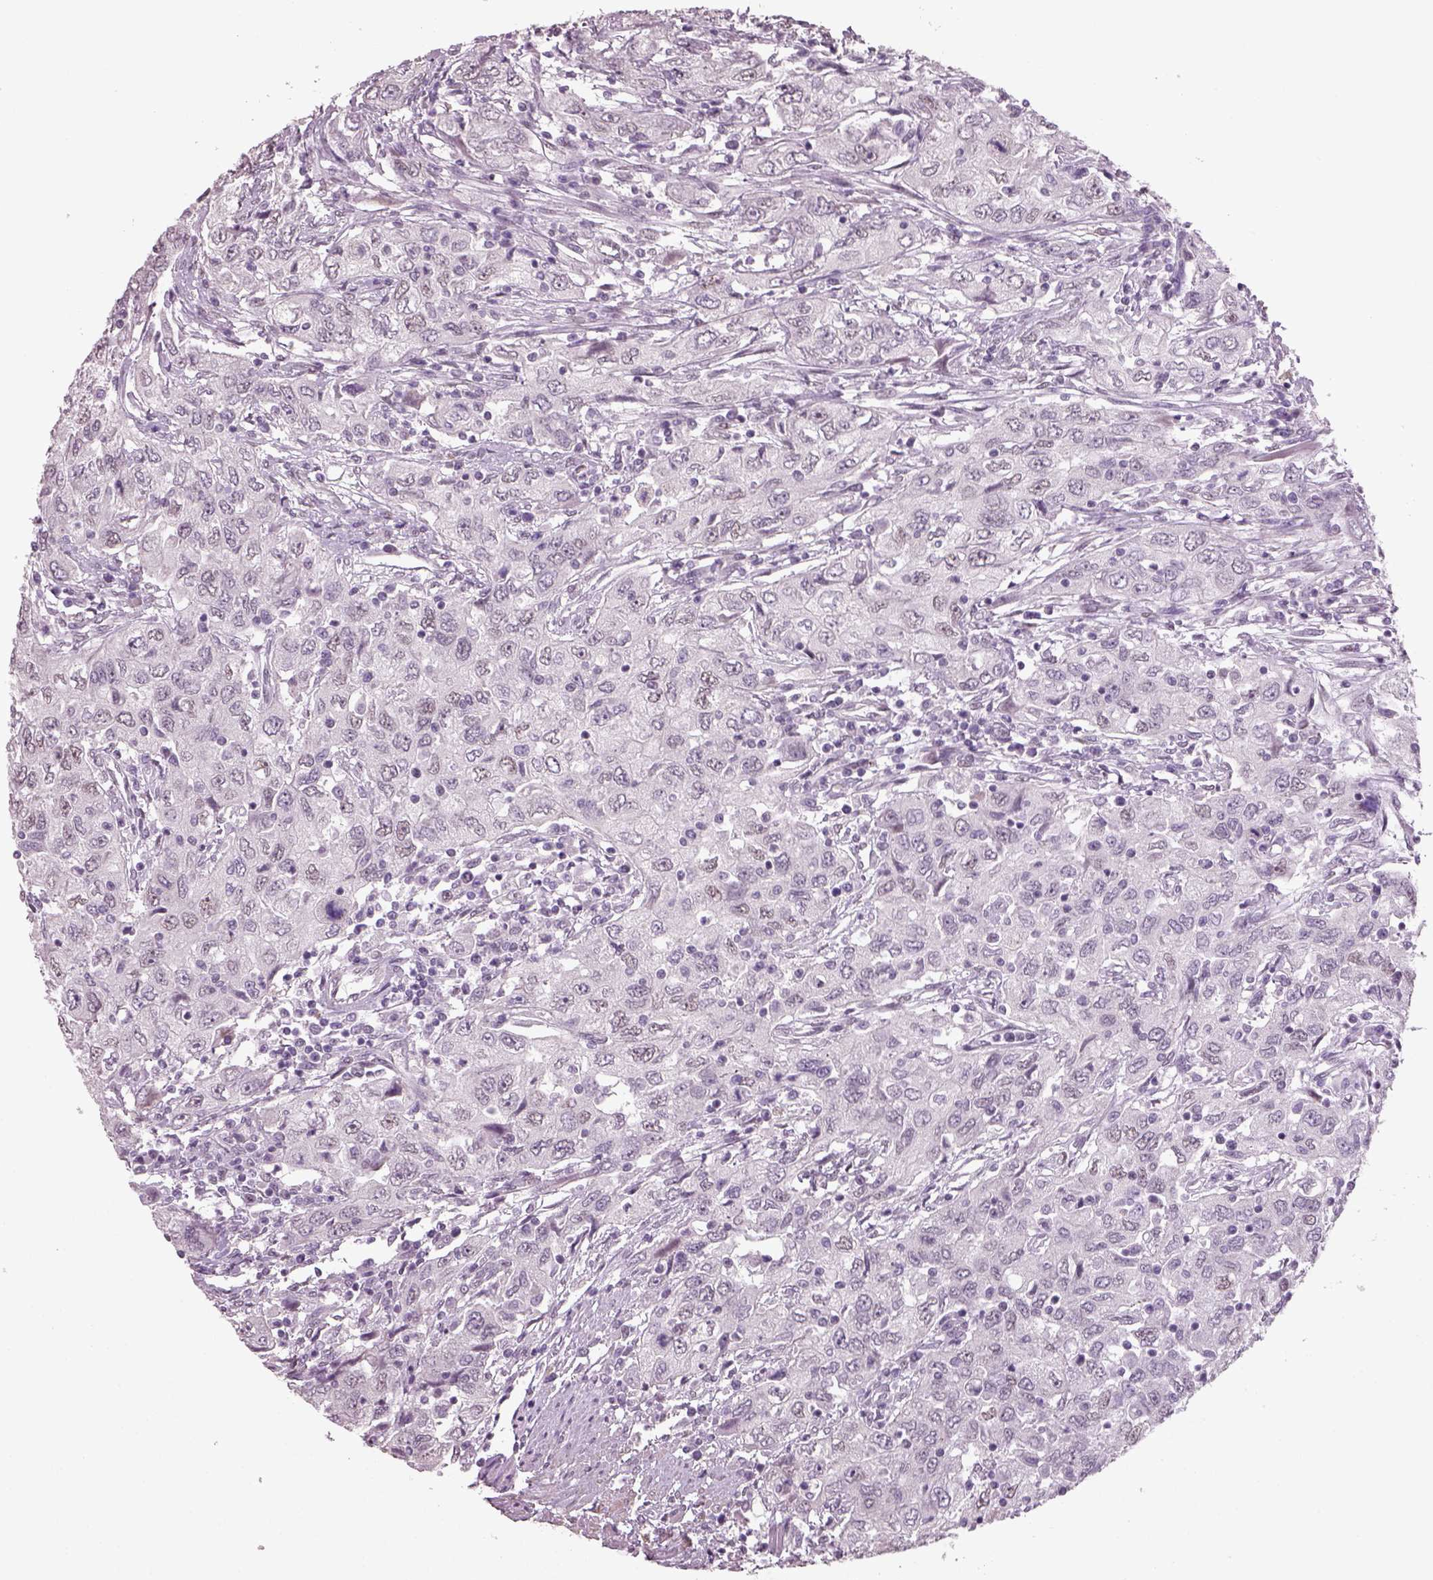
{"staining": {"intensity": "negative", "quantity": "none", "location": "none"}, "tissue": "urothelial cancer", "cell_type": "Tumor cells", "image_type": "cancer", "snomed": [{"axis": "morphology", "description": "Urothelial carcinoma, High grade"}, {"axis": "topography", "description": "Urinary bladder"}], "caption": "Immunohistochemical staining of human urothelial cancer shows no significant staining in tumor cells. (DAB immunohistochemistry (IHC) visualized using brightfield microscopy, high magnification).", "gene": "NAT8", "patient": {"sex": "male", "age": 76}}